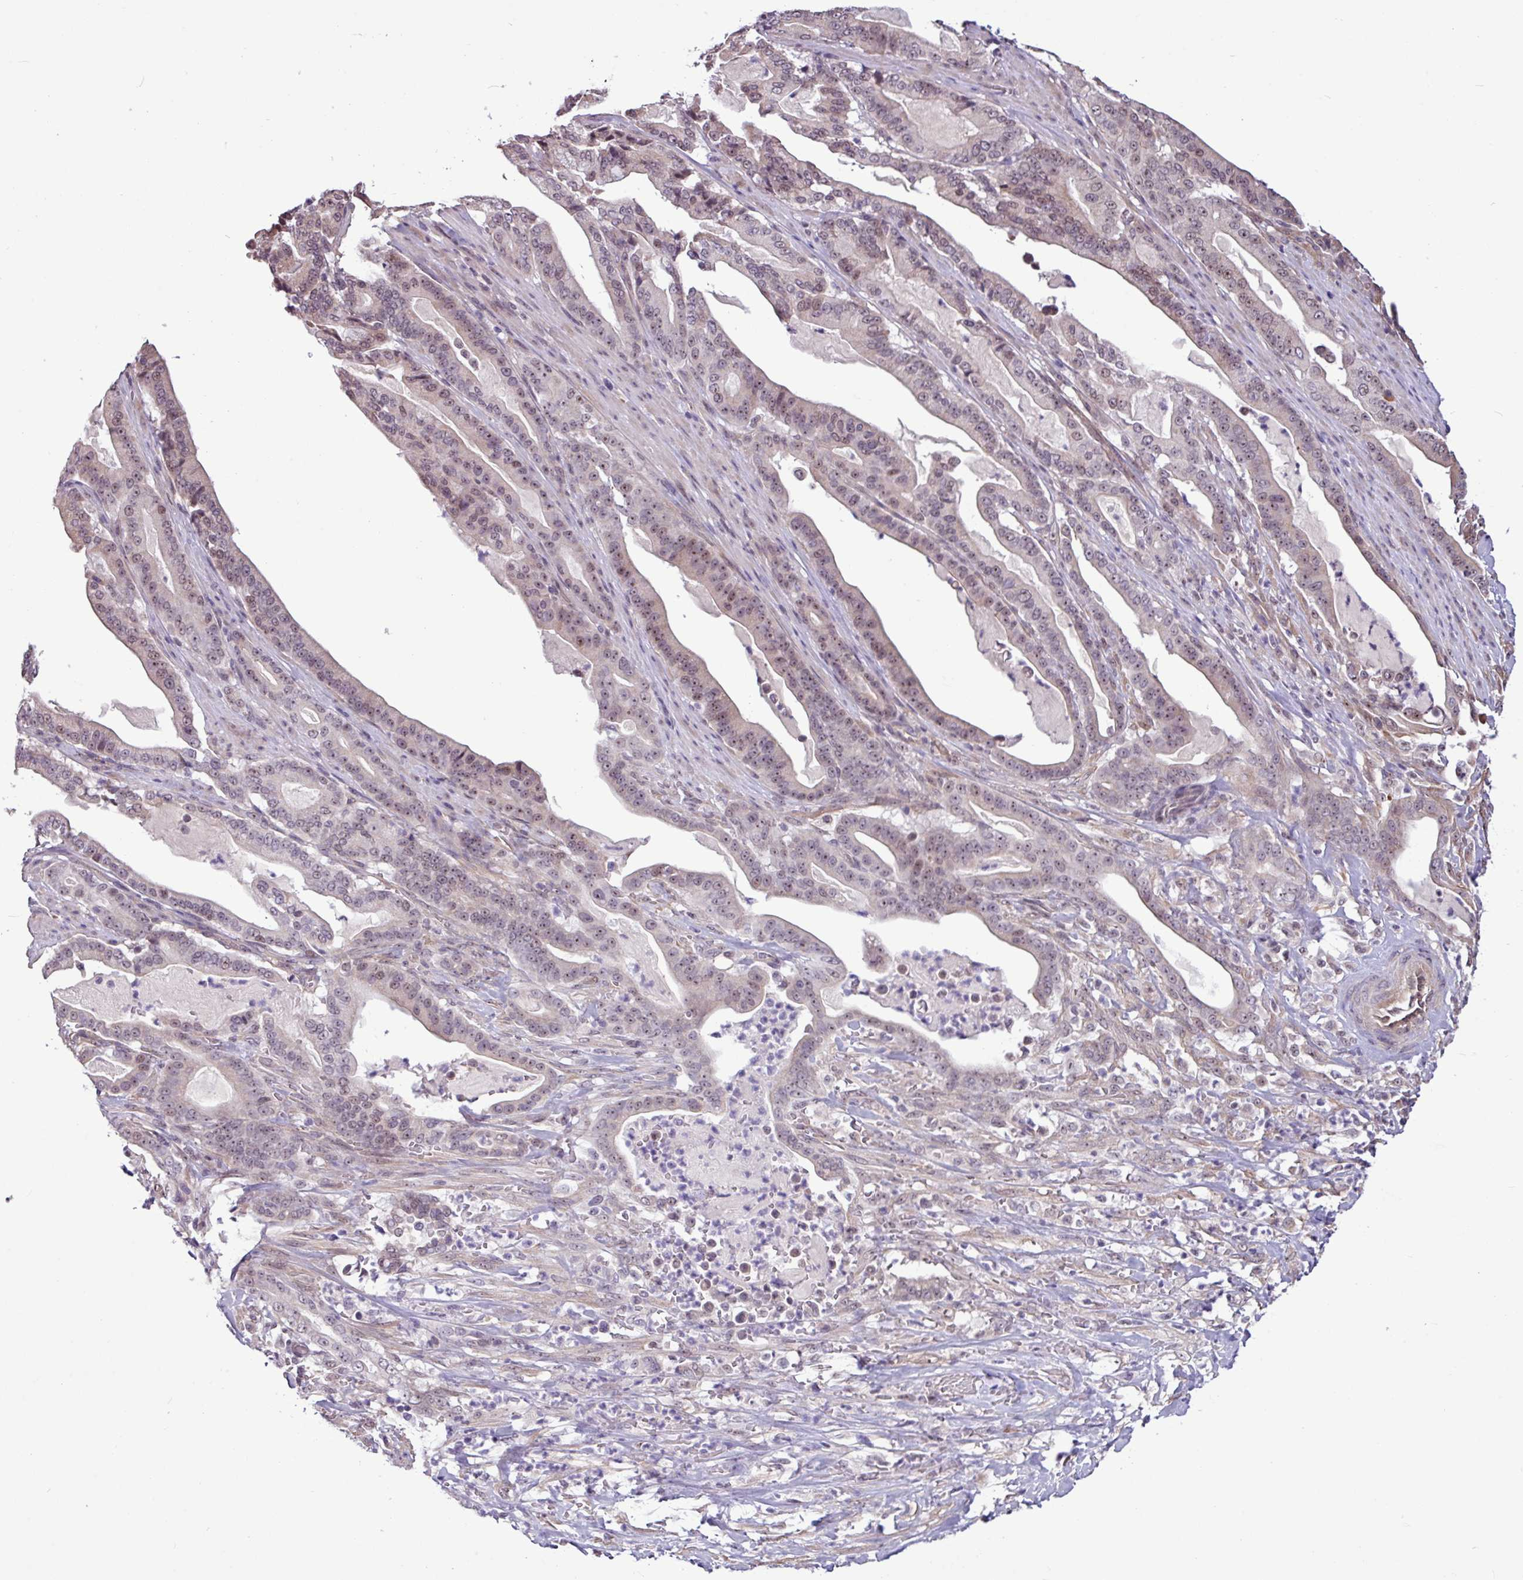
{"staining": {"intensity": "moderate", "quantity": "<25%", "location": "nuclear"}, "tissue": "pancreatic cancer", "cell_type": "Tumor cells", "image_type": "cancer", "snomed": [{"axis": "morphology", "description": "Adenocarcinoma, NOS"}, {"axis": "topography", "description": "Pancreas"}], "caption": "A histopathology image showing moderate nuclear expression in approximately <25% of tumor cells in pancreatic cancer, as visualized by brown immunohistochemical staining.", "gene": "UTP18", "patient": {"sex": "male", "age": 63}}